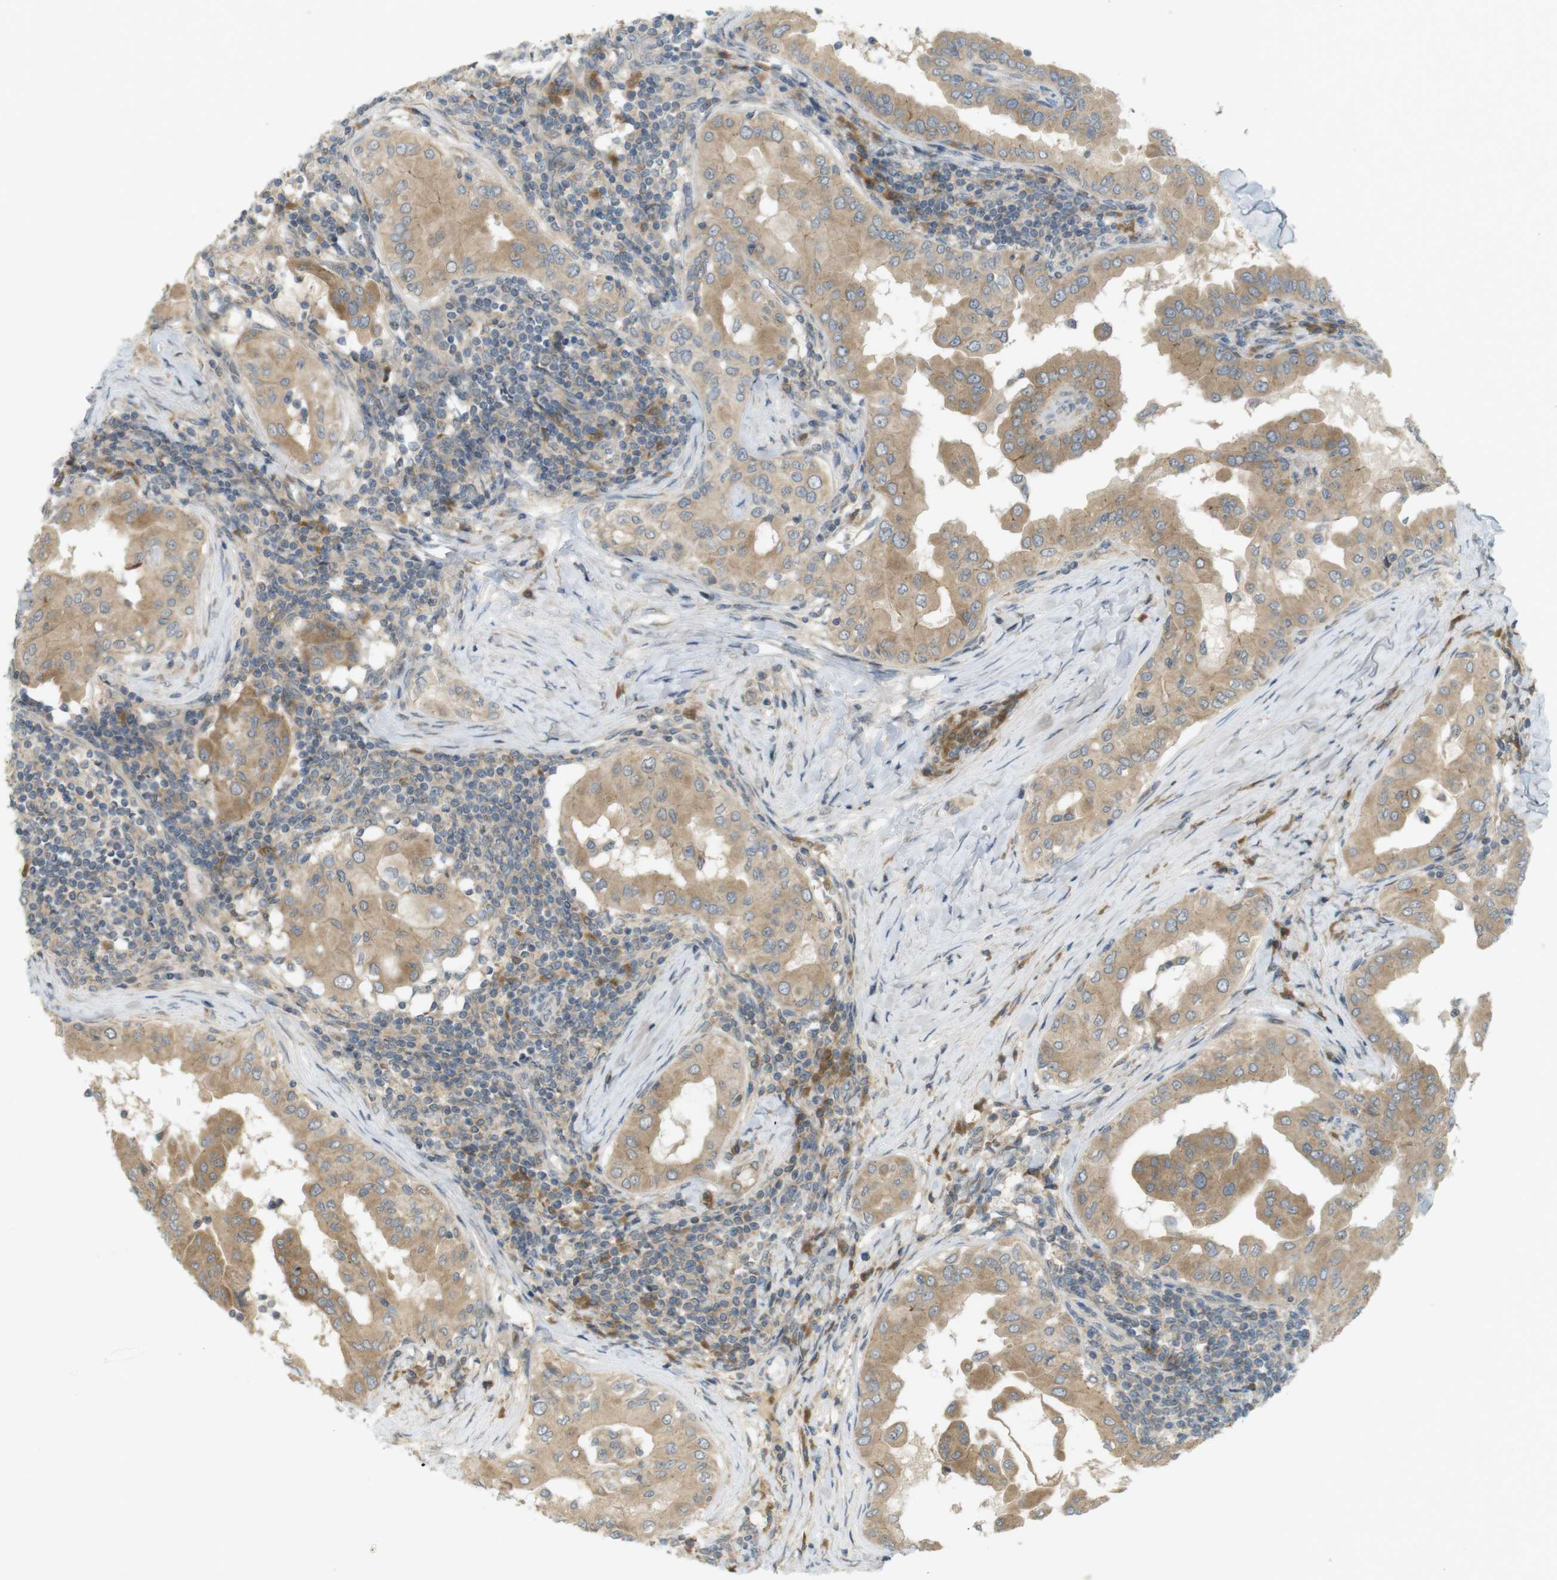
{"staining": {"intensity": "moderate", "quantity": ">75%", "location": "cytoplasmic/membranous"}, "tissue": "thyroid cancer", "cell_type": "Tumor cells", "image_type": "cancer", "snomed": [{"axis": "morphology", "description": "Papillary adenocarcinoma, NOS"}, {"axis": "topography", "description": "Thyroid gland"}], "caption": "Immunohistochemistry staining of thyroid papillary adenocarcinoma, which shows medium levels of moderate cytoplasmic/membranous expression in about >75% of tumor cells indicating moderate cytoplasmic/membranous protein expression. The staining was performed using DAB (3,3'-diaminobenzidine) (brown) for protein detection and nuclei were counterstained in hematoxylin (blue).", "gene": "CLRN3", "patient": {"sex": "male", "age": 33}}